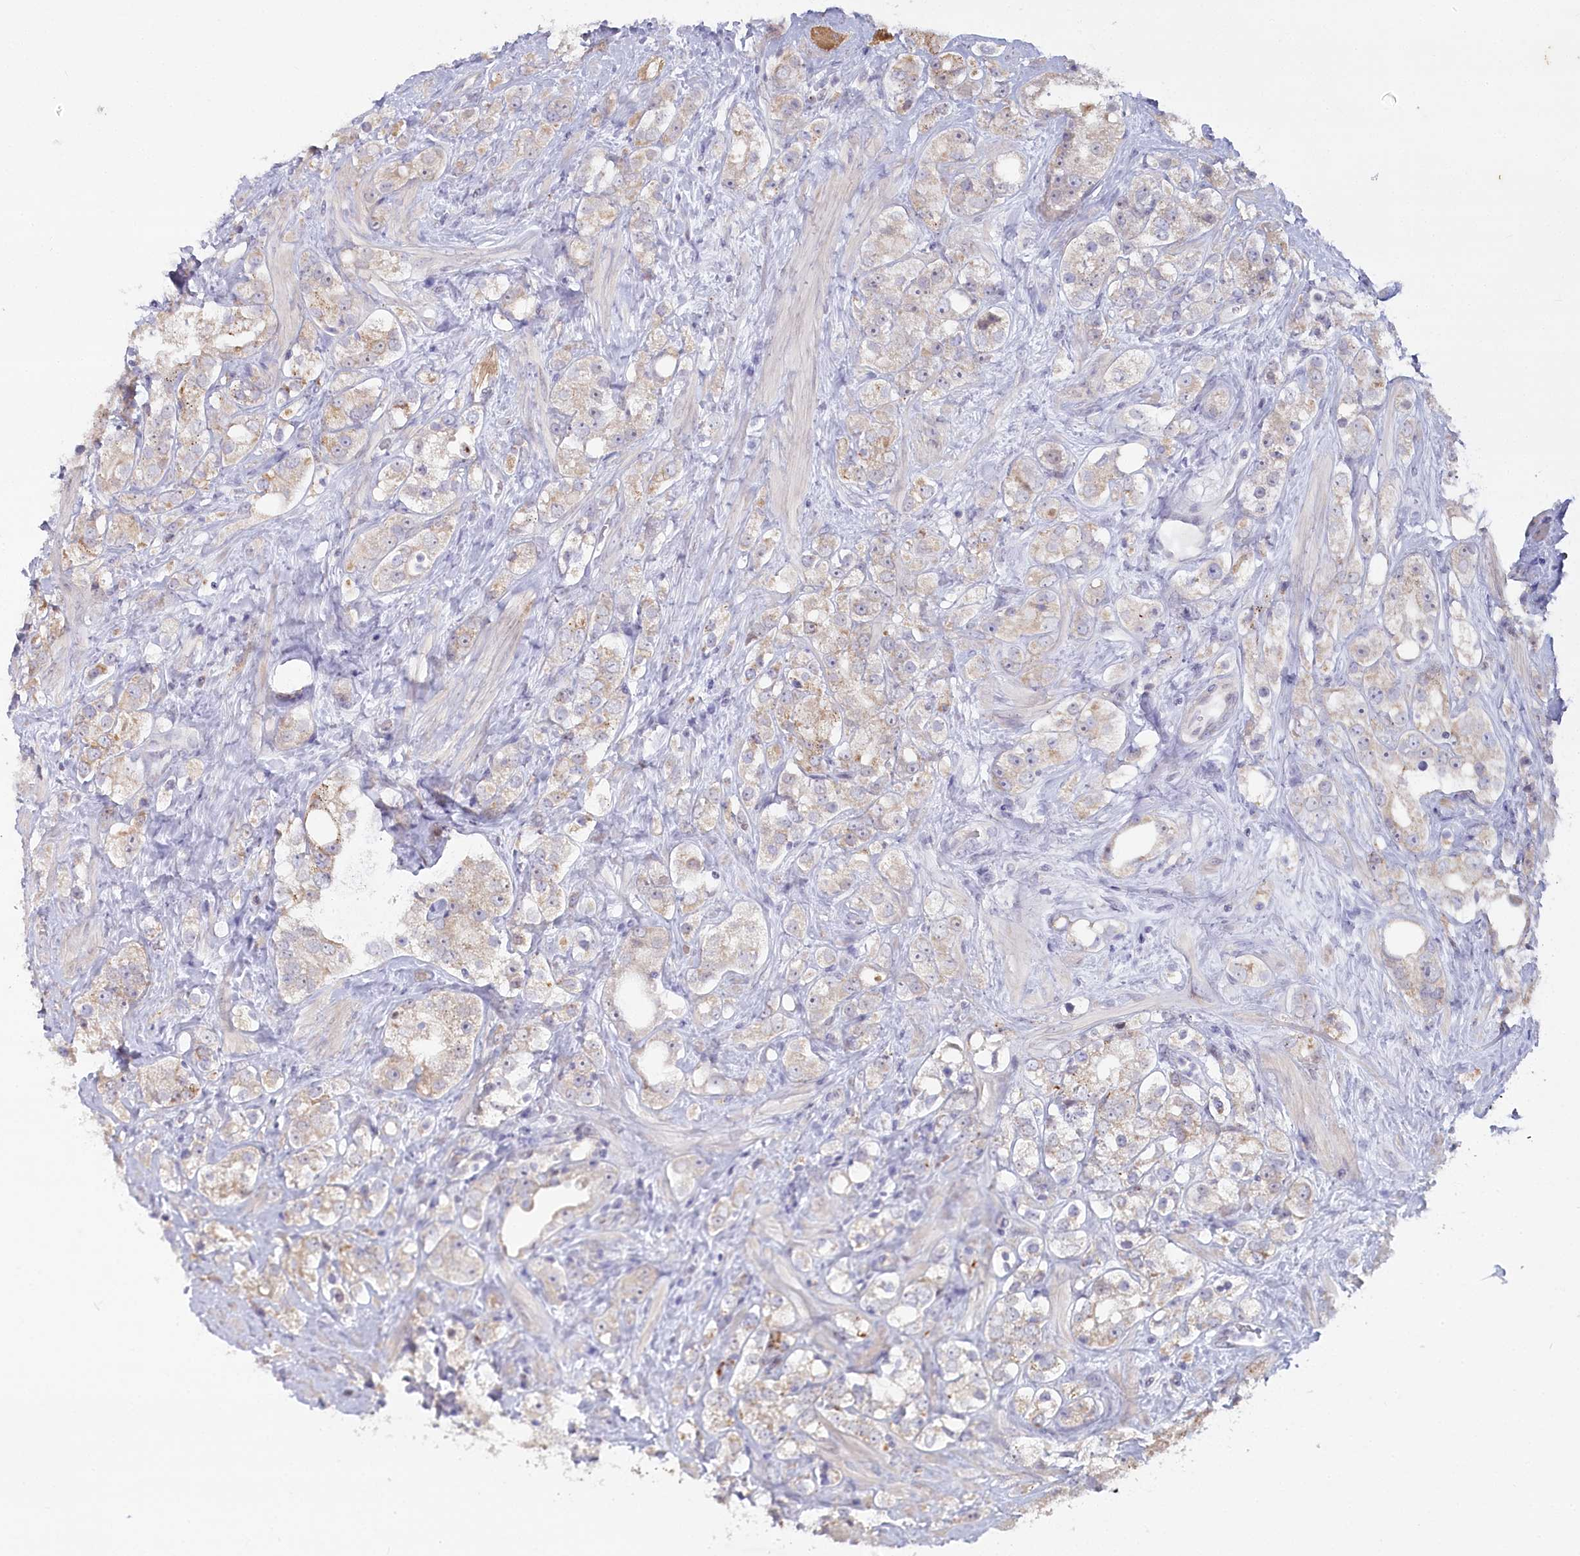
{"staining": {"intensity": "weak", "quantity": "25%-75%", "location": "cytoplasmic/membranous"}, "tissue": "prostate cancer", "cell_type": "Tumor cells", "image_type": "cancer", "snomed": [{"axis": "morphology", "description": "Adenocarcinoma, NOS"}, {"axis": "topography", "description": "Prostate"}], "caption": "About 25%-75% of tumor cells in human prostate cancer (adenocarcinoma) reveal weak cytoplasmic/membranous protein expression as visualized by brown immunohistochemical staining.", "gene": "ABITRAM", "patient": {"sex": "male", "age": 79}}